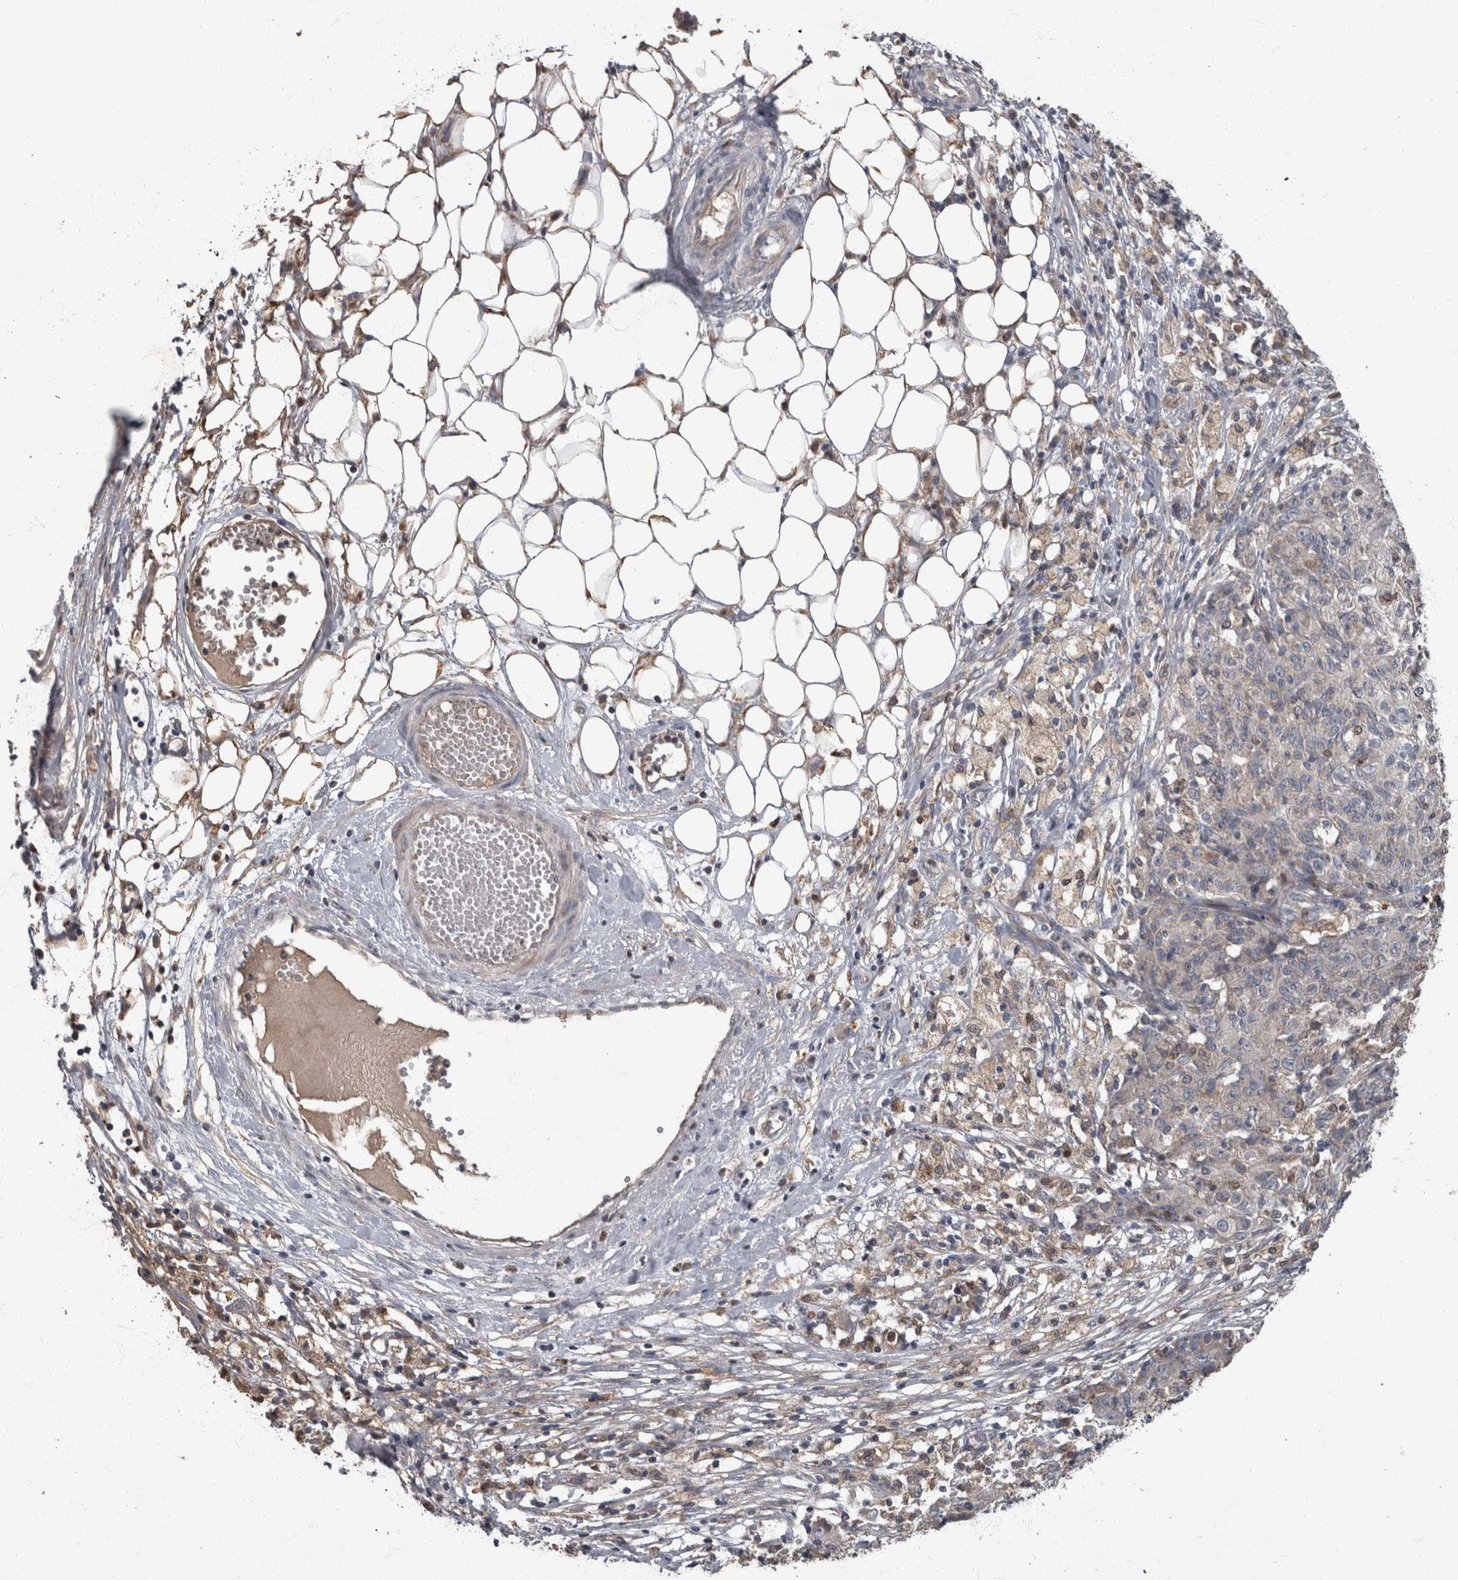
{"staining": {"intensity": "negative", "quantity": "none", "location": "none"}, "tissue": "ovarian cancer", "cell_type": "Tumor cells", "image_type": "cancer", "snomed": [{"axis": "morphology", "description": "Carcinoma, endometroid"}, {"axis": "topography", "description": "Ovary"}], "caption": "Ovarian endometroid carcinoma was stained to show a protein in brown. There is no significant positivity in tumor cells.", "gene": "PPP1R3C", "patient": {"sex": "female", "age": 42}}